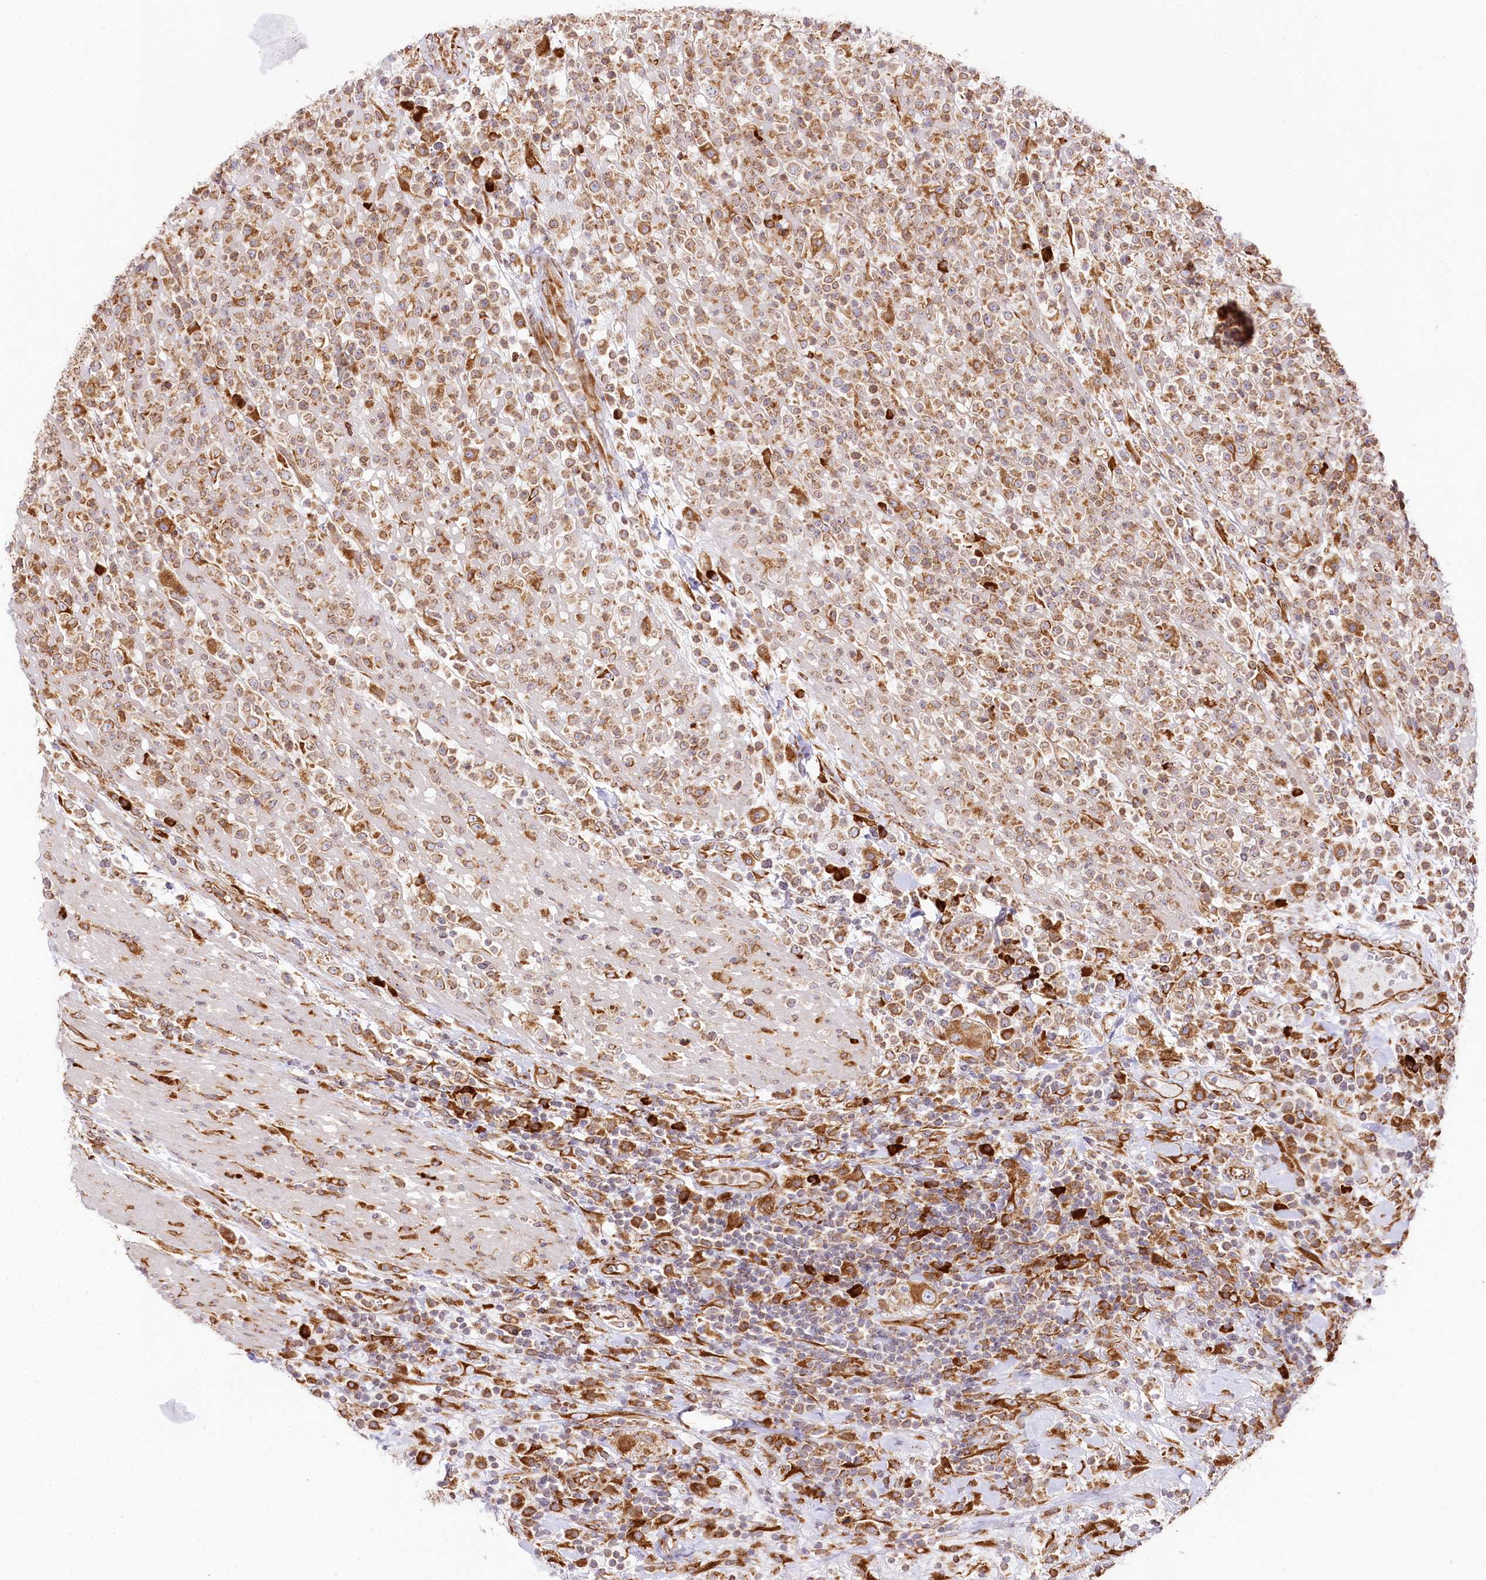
{"staining": {"intensity": "moderate", "quantity": ">75%", "location": "cytoplasmic/membranous"}, "tissue": "lymphoma", "cell_type": "Tumor cells", "image_type": "cancer", "snomed": [{"axis": "morphology", "description": "Malignant lymphoma, non-Hodgkin's type, High grade"}, {"axis": "topography", "description": "Colon"}], "caption": "Protein expression analysis of human lymphoma reveals moderate cytoplasmic/membranous staining in about >75% of tumor cells. (Stains: DAB in brown, nuclei in blue, Microscopy: brightfield microscopy at high magnification).", "gene": "CNPY2", "patient": {"sex": "female", "age": 53}}